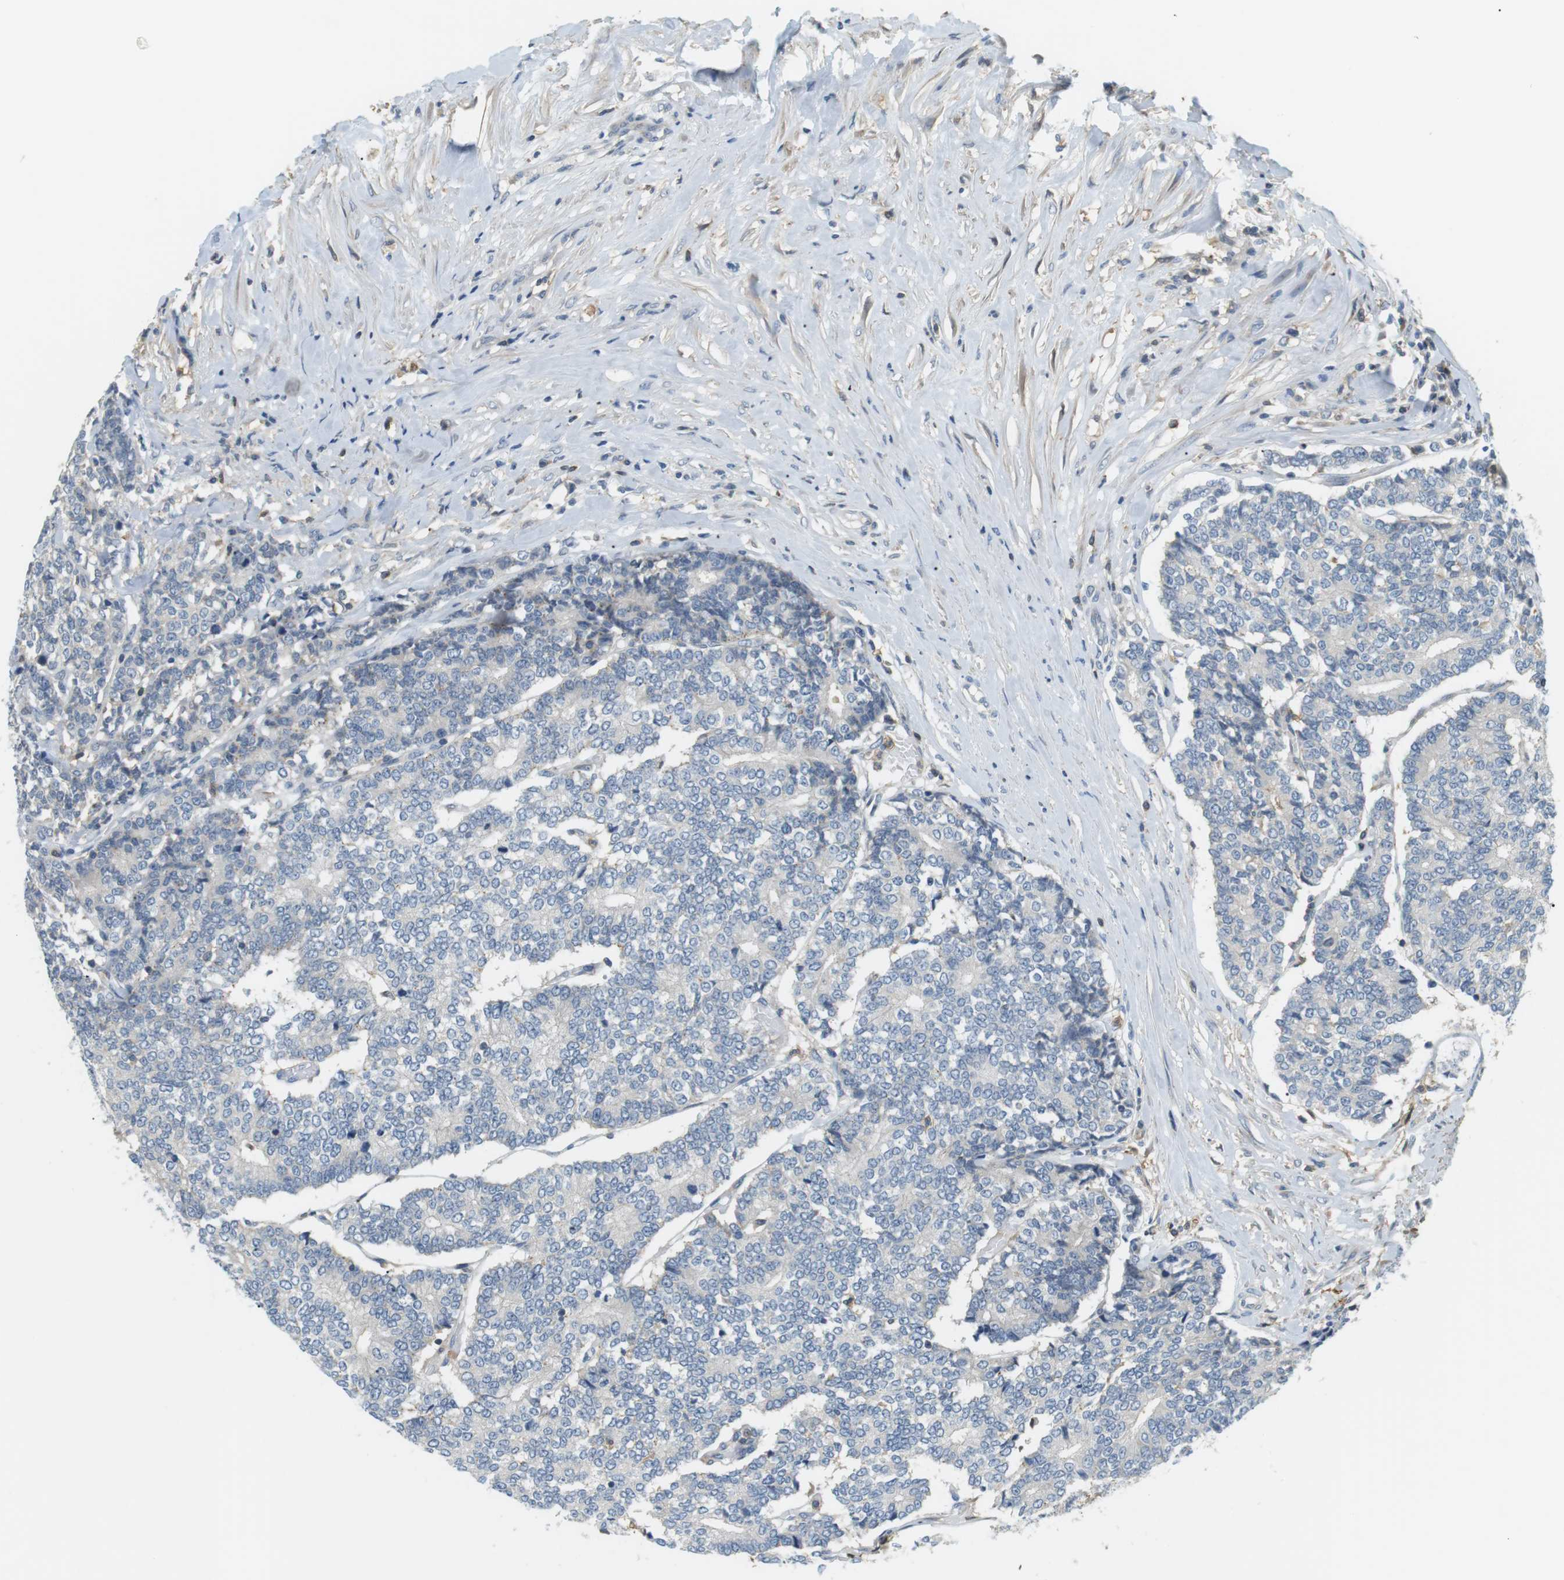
{"staining": {"intensity": "negative", "quantity": "none", "location": "none"}, "tissue": "prostate cancer", "cell_type": "Tumor cells", "image_type": "cancer", "snomed": [{"axis": "morphology", "description": "Normal tissue, NOS"}, {"axis": "morphology", "description": "Adenocarcinoma, High grade"}, {"axis": "topography", "description": "Prostate"}, {"axis": "topography", "description": "Seminal veicle"}], "caption": "An image of human prostate high-grade adenocarcinoma is negative for staining in tumor cells.", "gene": "P2RY1", "patient": {"sex": "male", "age": 55}}